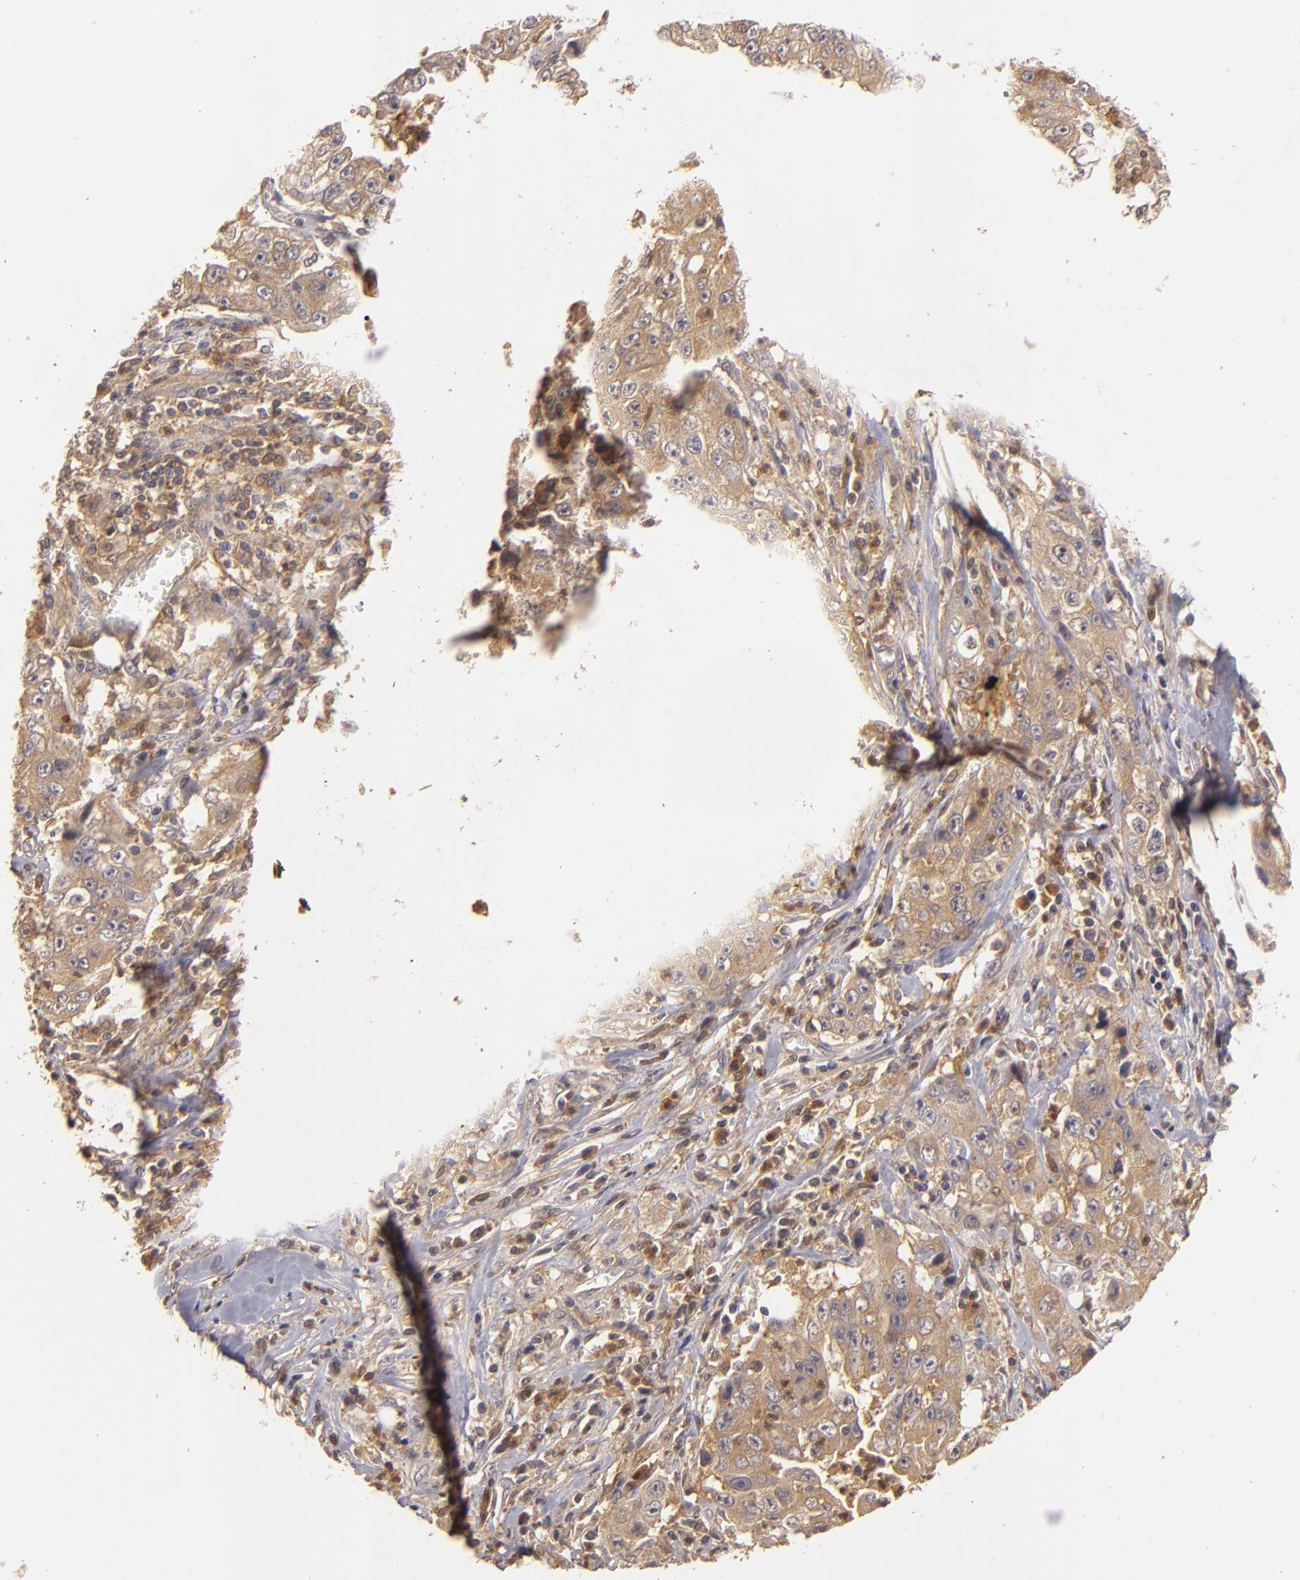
{"staining": {"intensity": "strong", "quantity": ">75%", "location": "cytoplasmic/membranous"}, "tissue": "lung cancer", "cell_type": "Tumor cells", "image_type": "cancer", "snomed": [{"axis": "morphology", "description": "Squamous cell carcinoma, NOS"}, {"axis": "topography", "description": "Lung"}], "caption": "An image of squamous cell carcinoma (lung) stained for a protein exhibits strong cytoplasmic/membranous brown staining in tumor cells.", "gene": "PRKCD", "patient": {"sex": "male", "age": 64}}